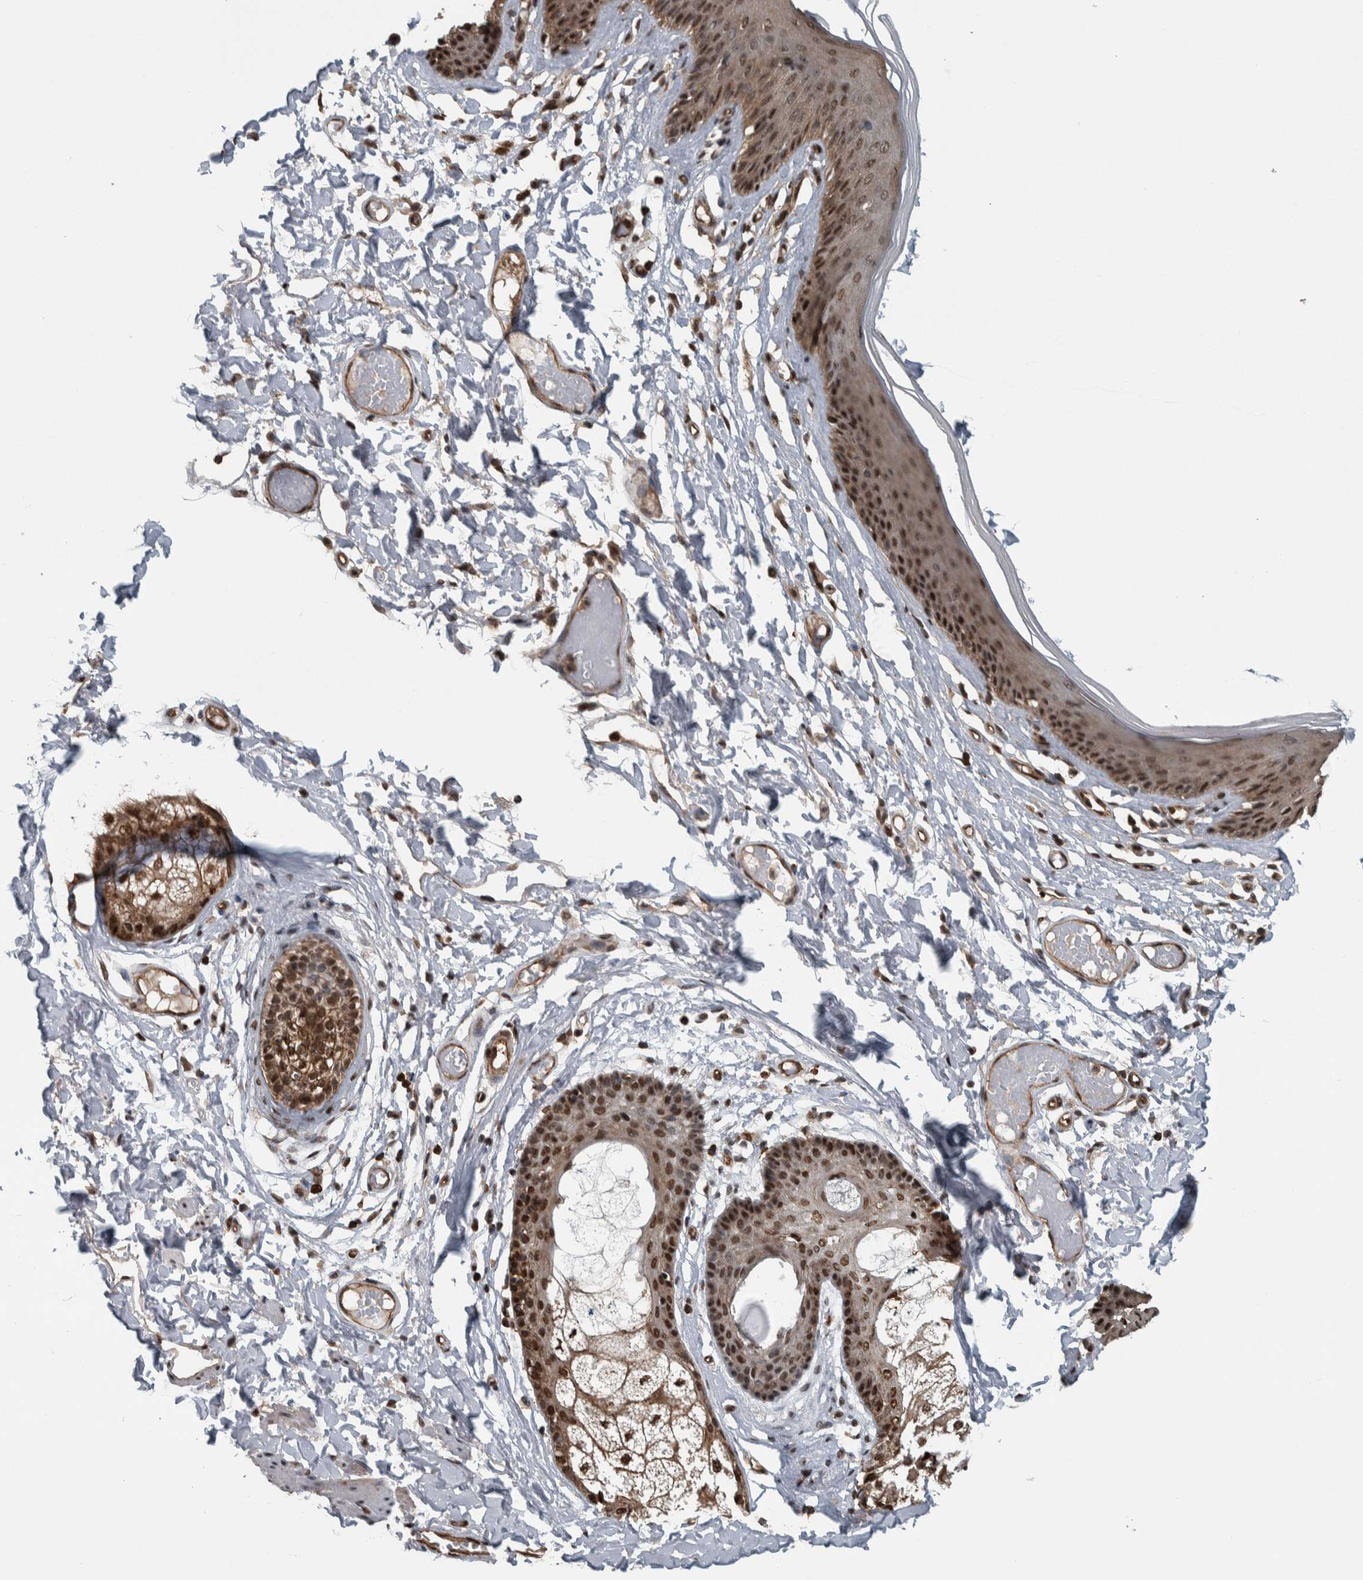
{"staining": {"intensity": "strong", "quantity": ">75%", "location": "cytoplasmic/membranous,nuclear"}, "tissue": "skin", "cell_type": "Epidermal cells", "image_type": "normal", "snomed": [{"axis": "morphology", "description": "Normal tissue, NOS"}, {"axis": "topography", "description": "Vulva"}], "caption": "Immunohistochemical staining of unremarkable skin exhibits >75% levels of strong cytoplasmic/membranous,nuclear protein positivity in approximately >75% of epidermal cells.", "gene": "FAM135B", "patient": {"sex": "female", "age": 73}}